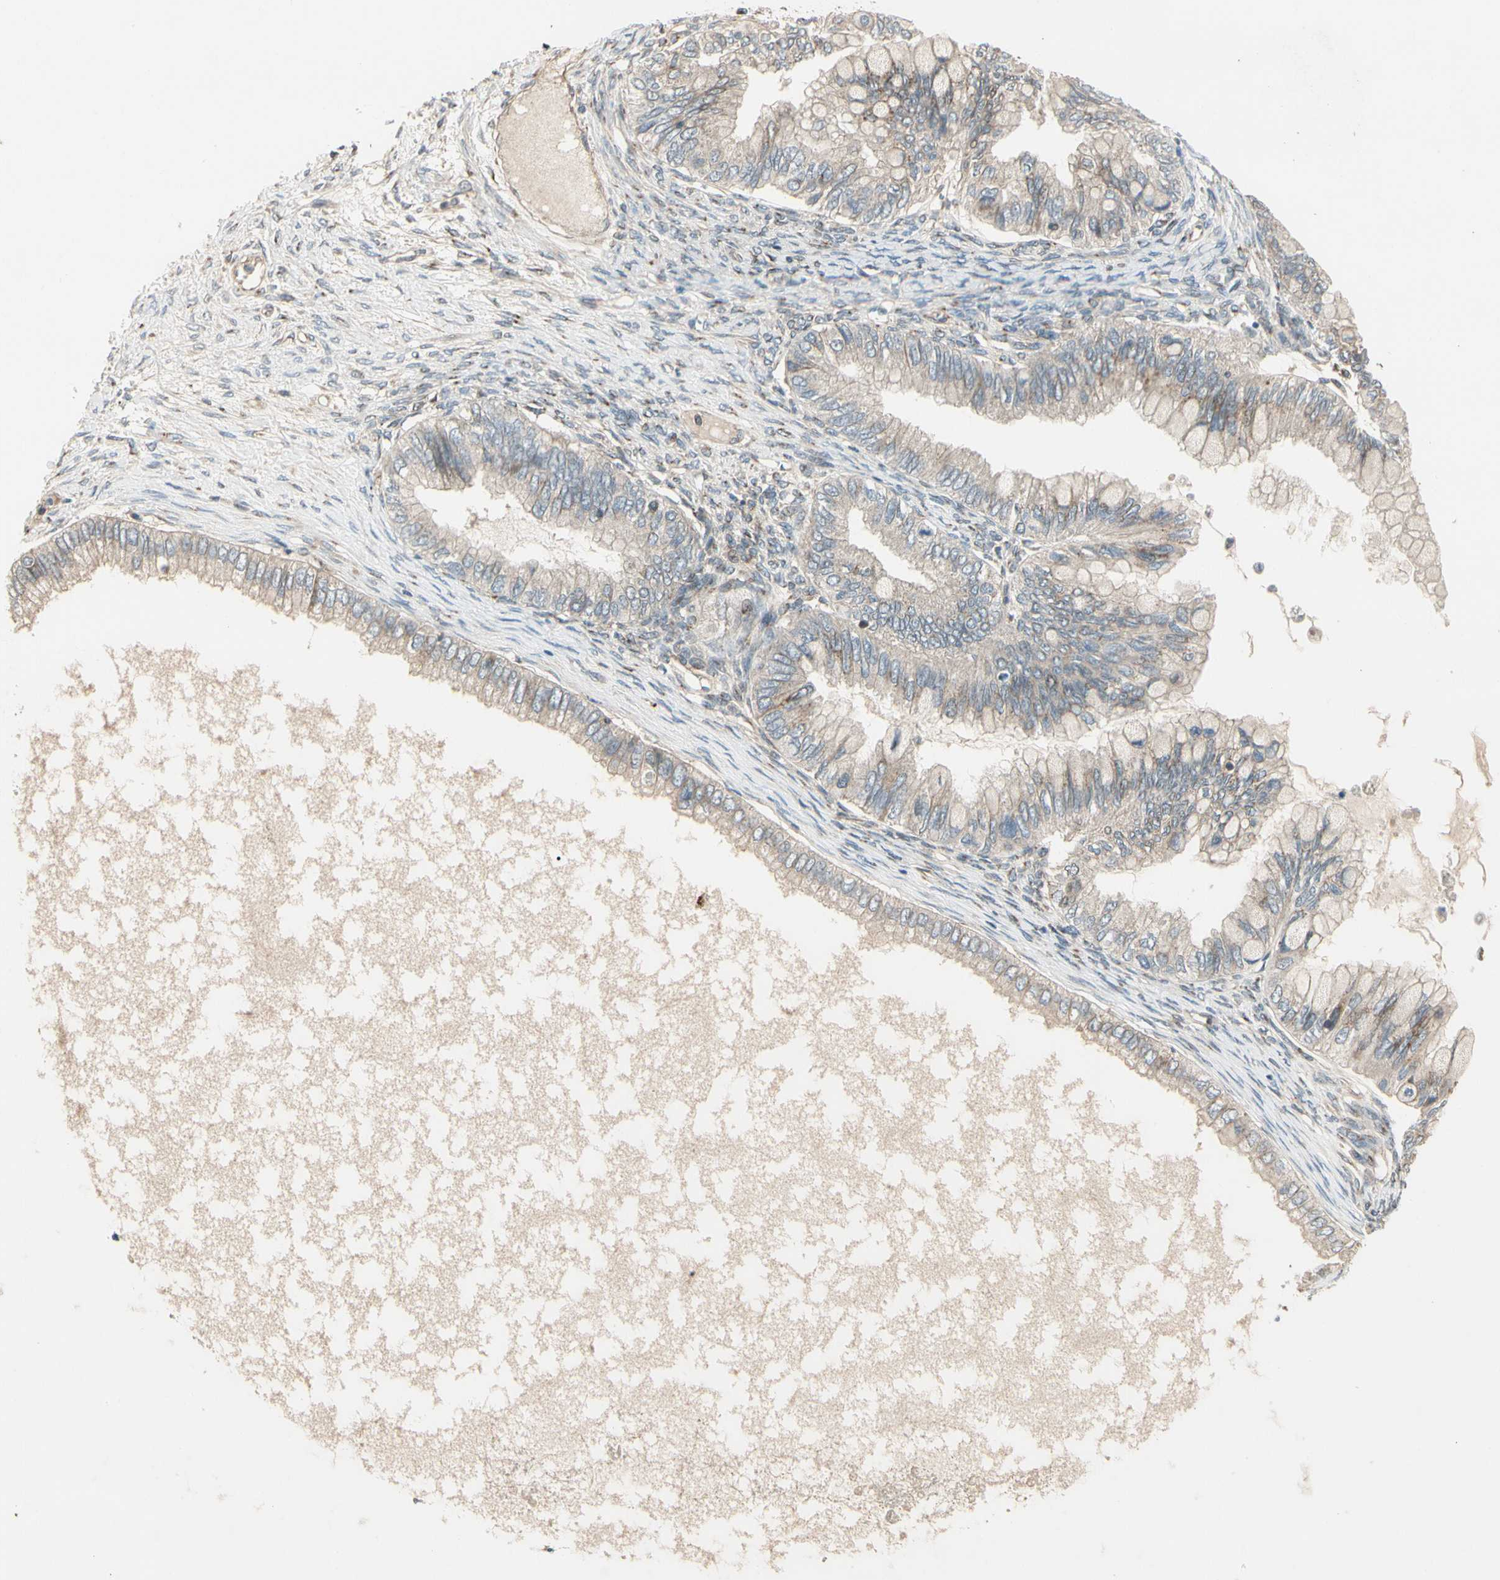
{"staining": {"intensity": "weak", "quantity": ">75%", "location": "cytoplasmic/membranous"}, "tissue": "ovarian cancer", "cell_type": "Tumor cells", "image_type": "cancer", "snomed": [{"axis": "morphology", "description": "Cystadenocarcinoma, mucinous, NOS"}, {"axis": "topography", "description": "Ovary"}], "caption": "Weak cytoplasmic/membranous positivity for a protein is appreciated in about >75% of tumor cells of mucinous cystadenocarcinoma (ovarian) using immunohistochemistry.", "gene": "ABCA3", "patient": {"sex": "female", "age": 80}}